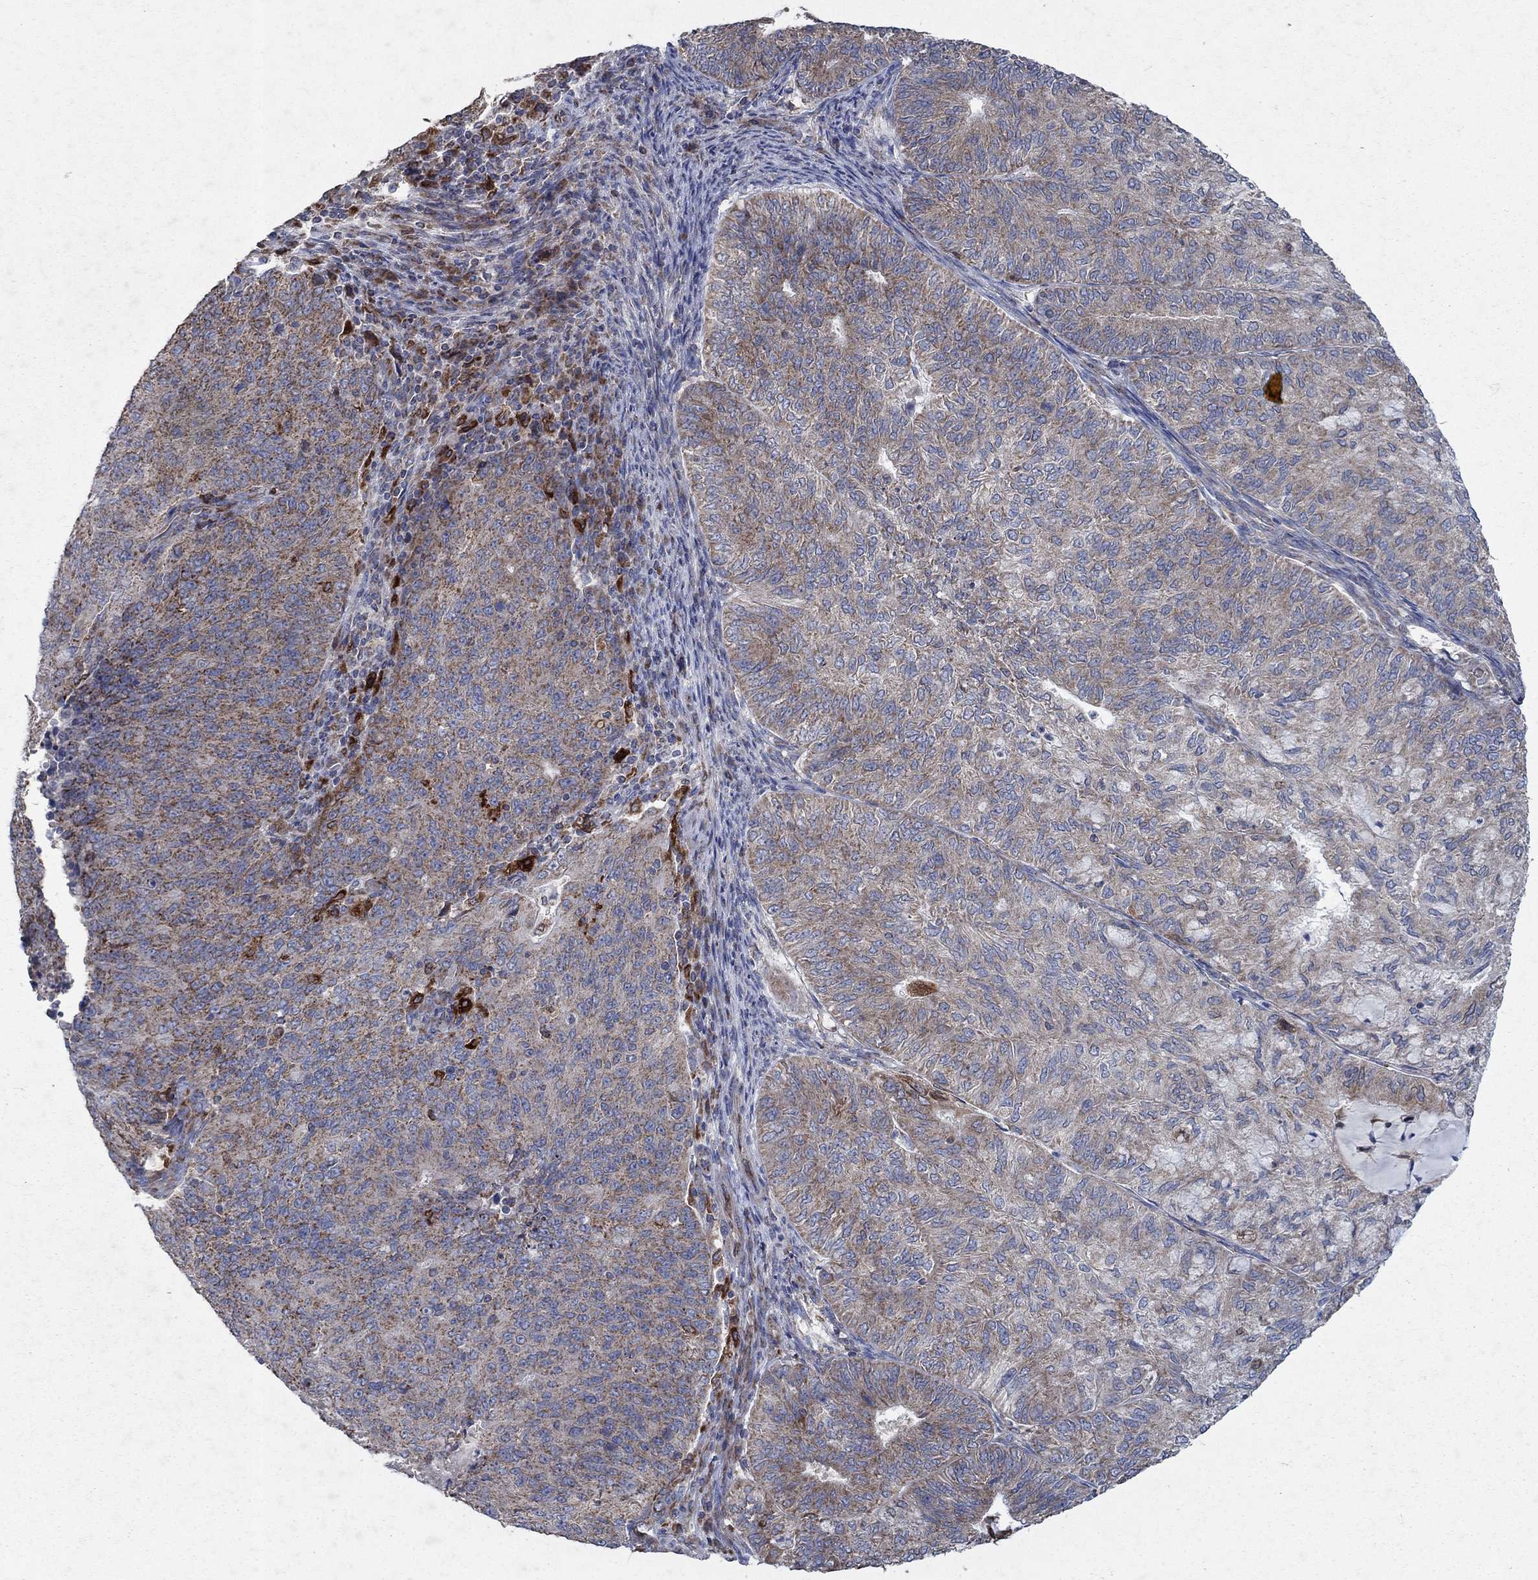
{"staining": {"intensity": "moderate", "quantity": ">75%", "location": "cytoplasmic/membranous"}, "tissue": "endometrial cancer", "cell_type": "Tumor cells", "image_type": "cancer", "snomed": [{"axis": "morphology", "description": "Adenocarcinoma, NOS"}, {"axis": "topography", "description": "Endometrium"}], "caption": "Protein staining by IHC displays moderate cytoplasmic/membranous staining in about >75% of tumor cells in endometrial cancer (adenocarcinoma).", "gene": "NCEH1", "patient": {"sex": "female", "age": 82}}